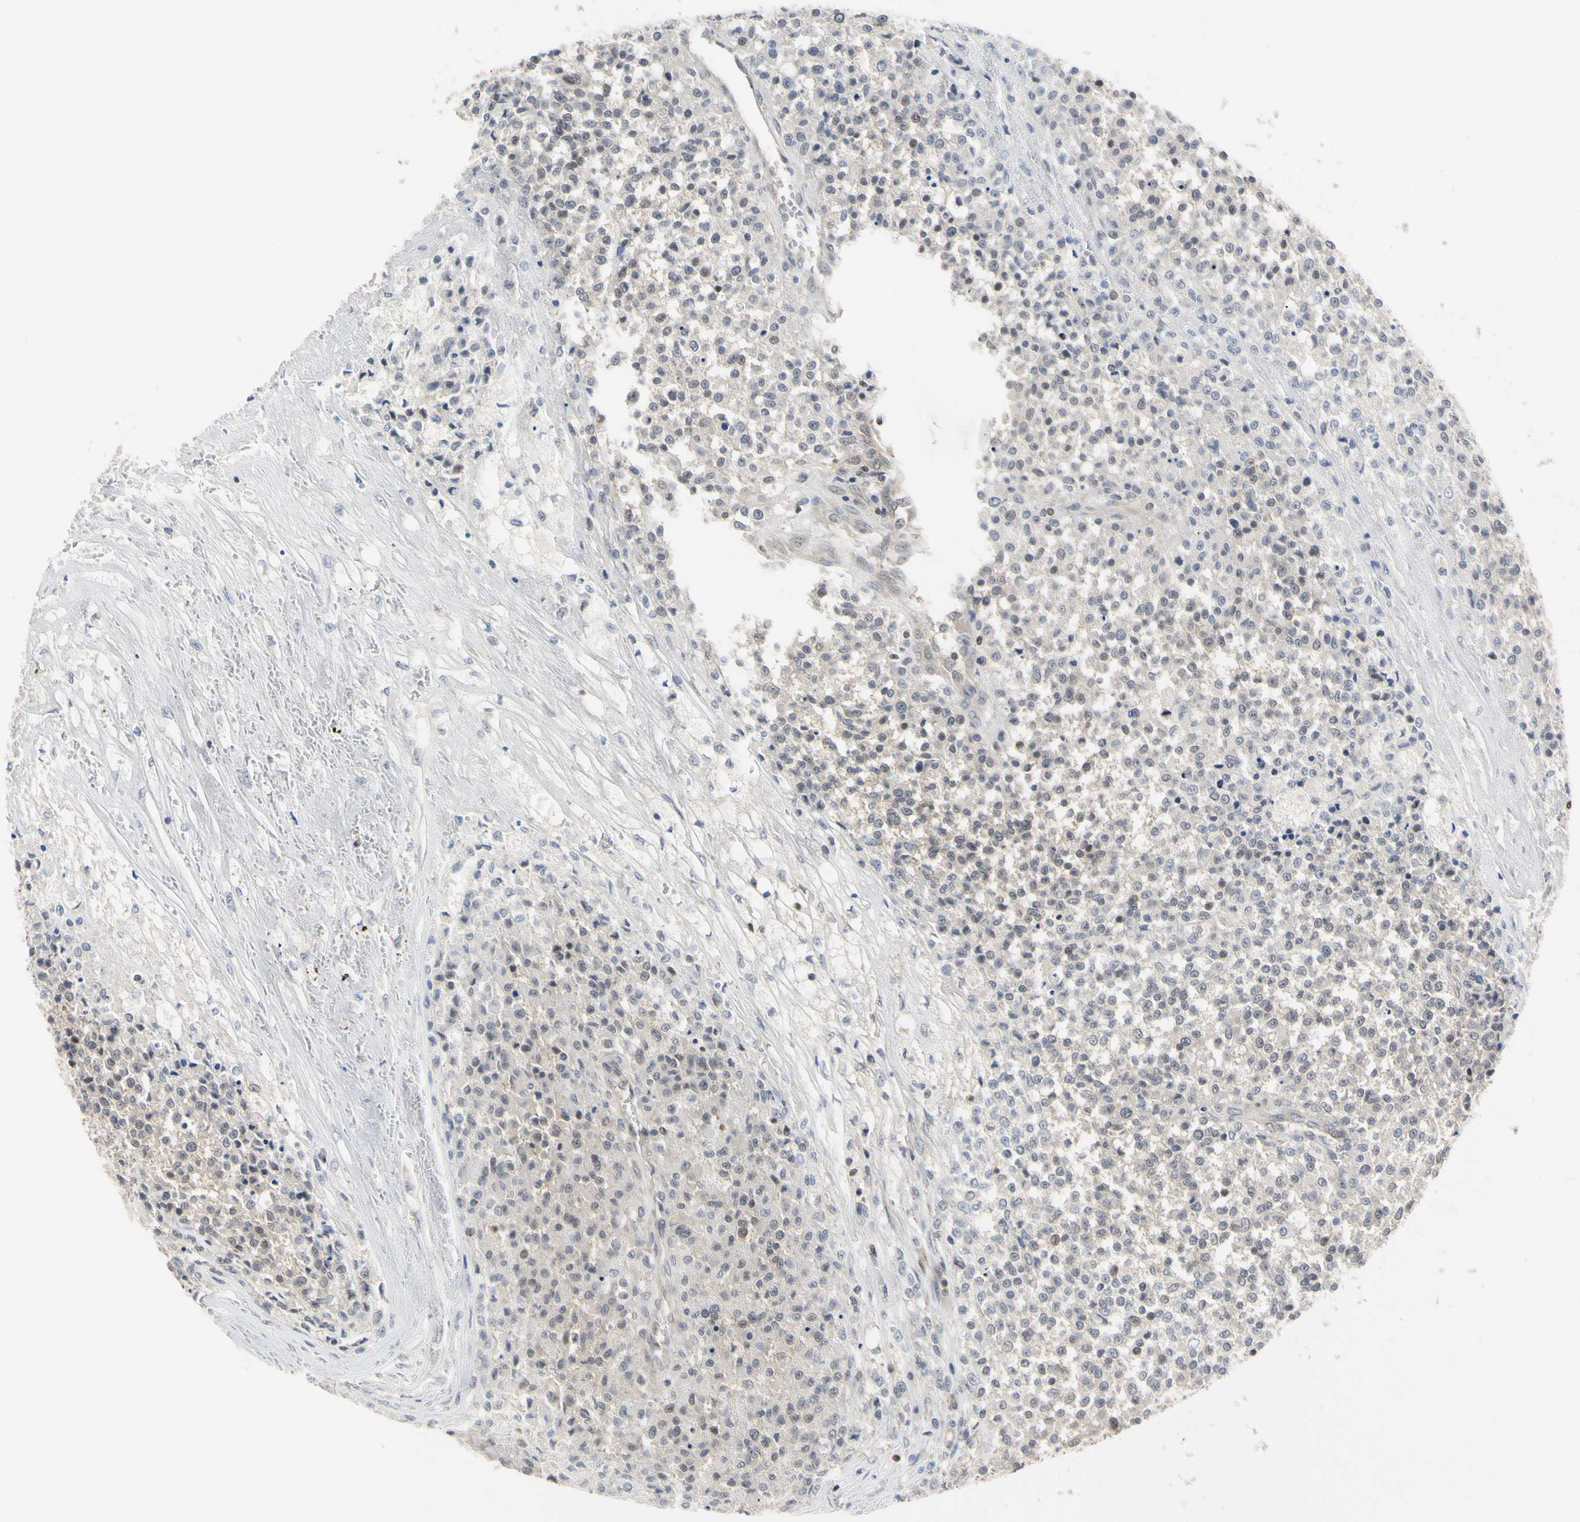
{"staining": {"intensity": "negative", "quantity": "none", "location": "none"}, "tissue": "testis cancer", "cell_type": "Tumor cells", "image_type": "cancer", "snomed": [{"axis": "morphology", "description": "Seminoma, NOS"}, {"axis": "topography", "description": "Testis"}], "caption": "Testis cancer was stained to show a protein in brown. There is no significant positivity in tumor cells.", "gene": "UBE2I", "patient": {"sex": "male", "age": 59}}